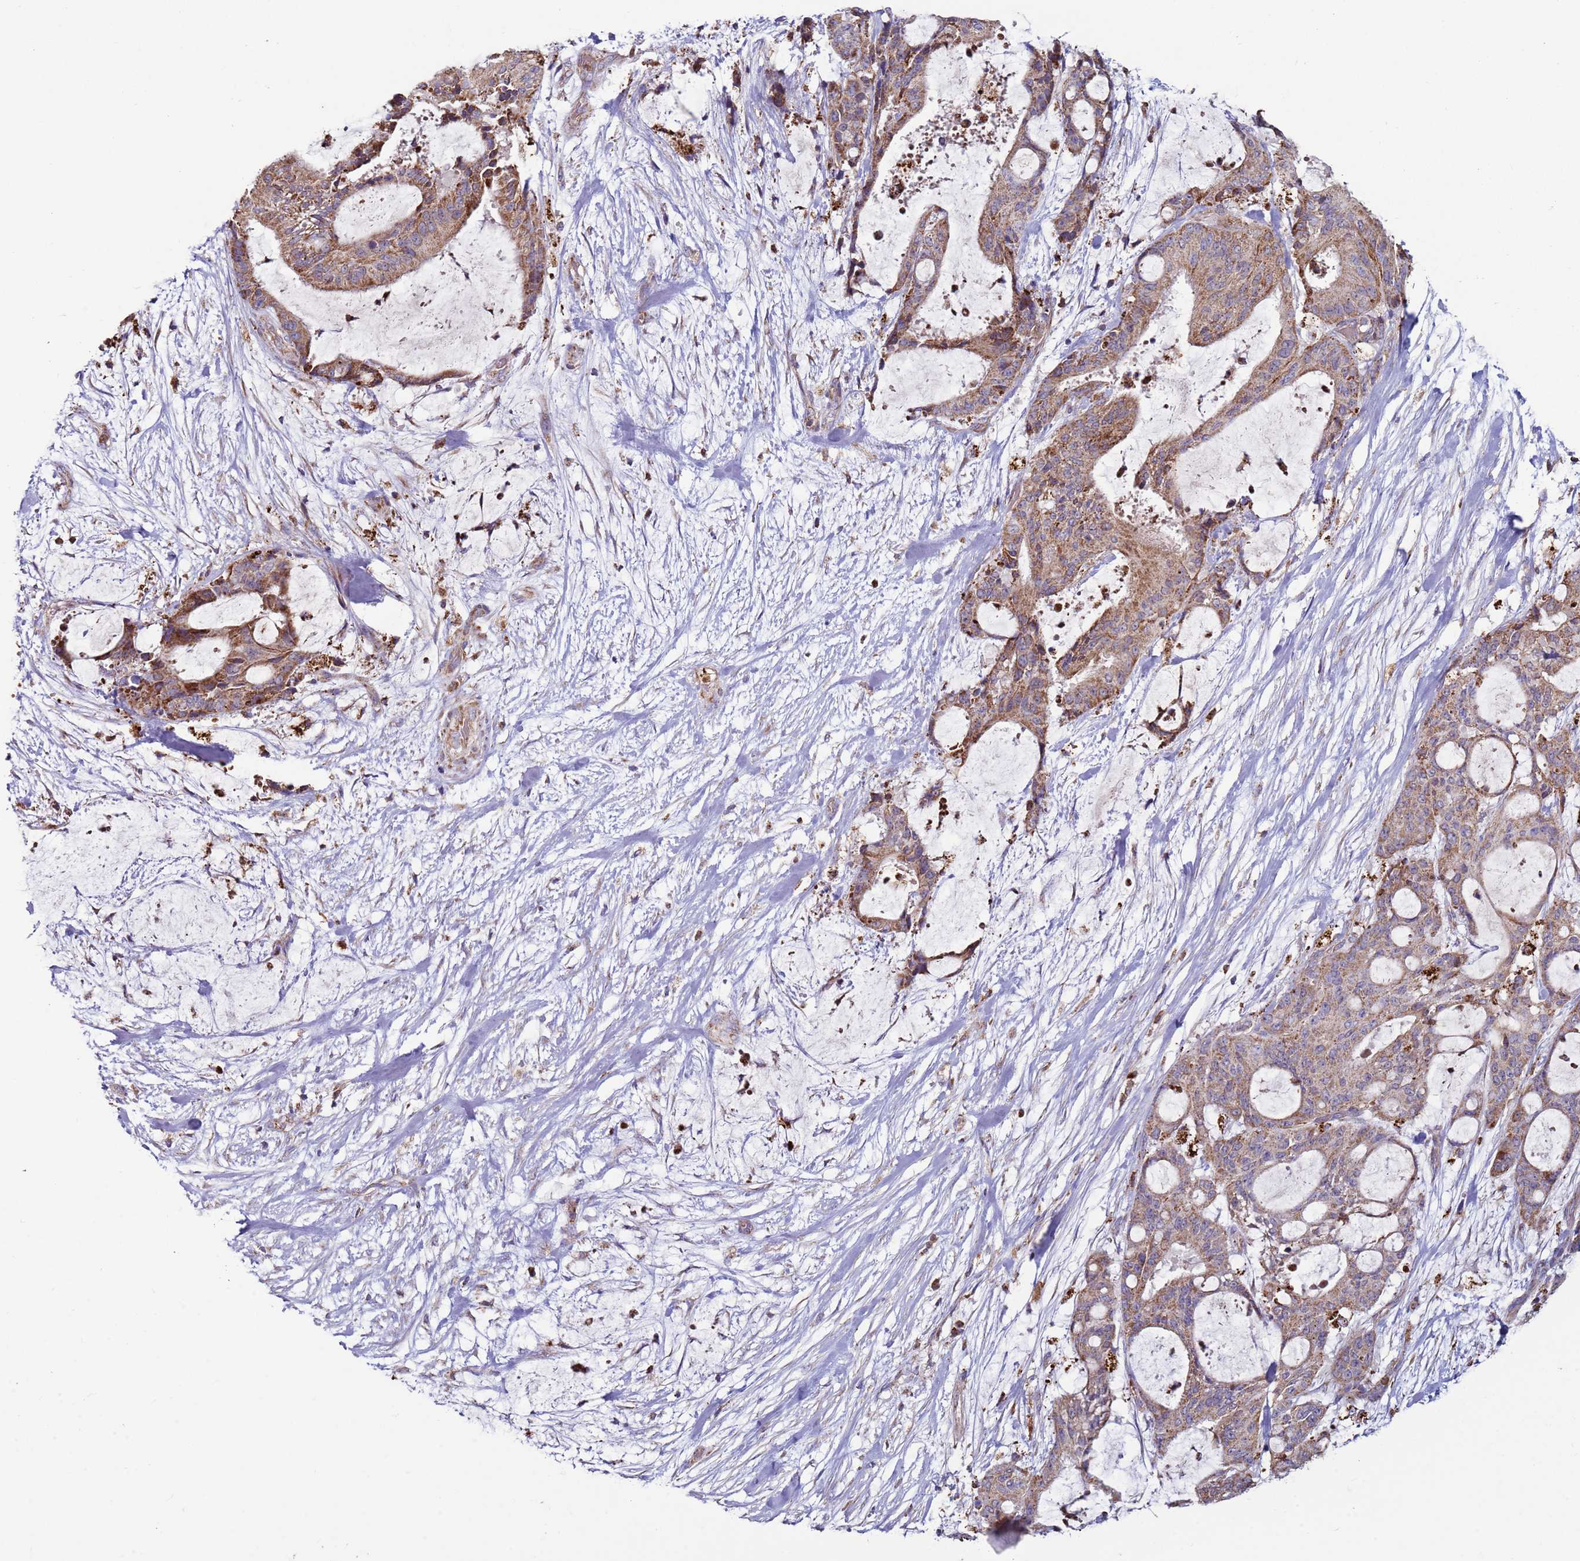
{"staining": {"intensity": "moderate", "quantity": ">75%", "location": "cytoplasmic/membranous"}, "tissue": "liver cancer", "cell_type": "Tumor cells", "image_type": "cancer", "snomed": [{"axis": "morphology", "description": "Normal tissue, NOS"}, {"axis": "morphology", "description": "Cholangiocarcinoma"}, {"axis": "topography", "description": "Liver"}, {"axis": "topography", "description": "Peripheral nerve tissue"}], "caption": "Protein expression analysis of liver cancer (cholangiocarcinoma) displays moderate cytoplasmic/membranous staining in approximately >75% of tumor cells.", "gene": "FBXO33", "patient": {"sex": "female", "age": 73}}